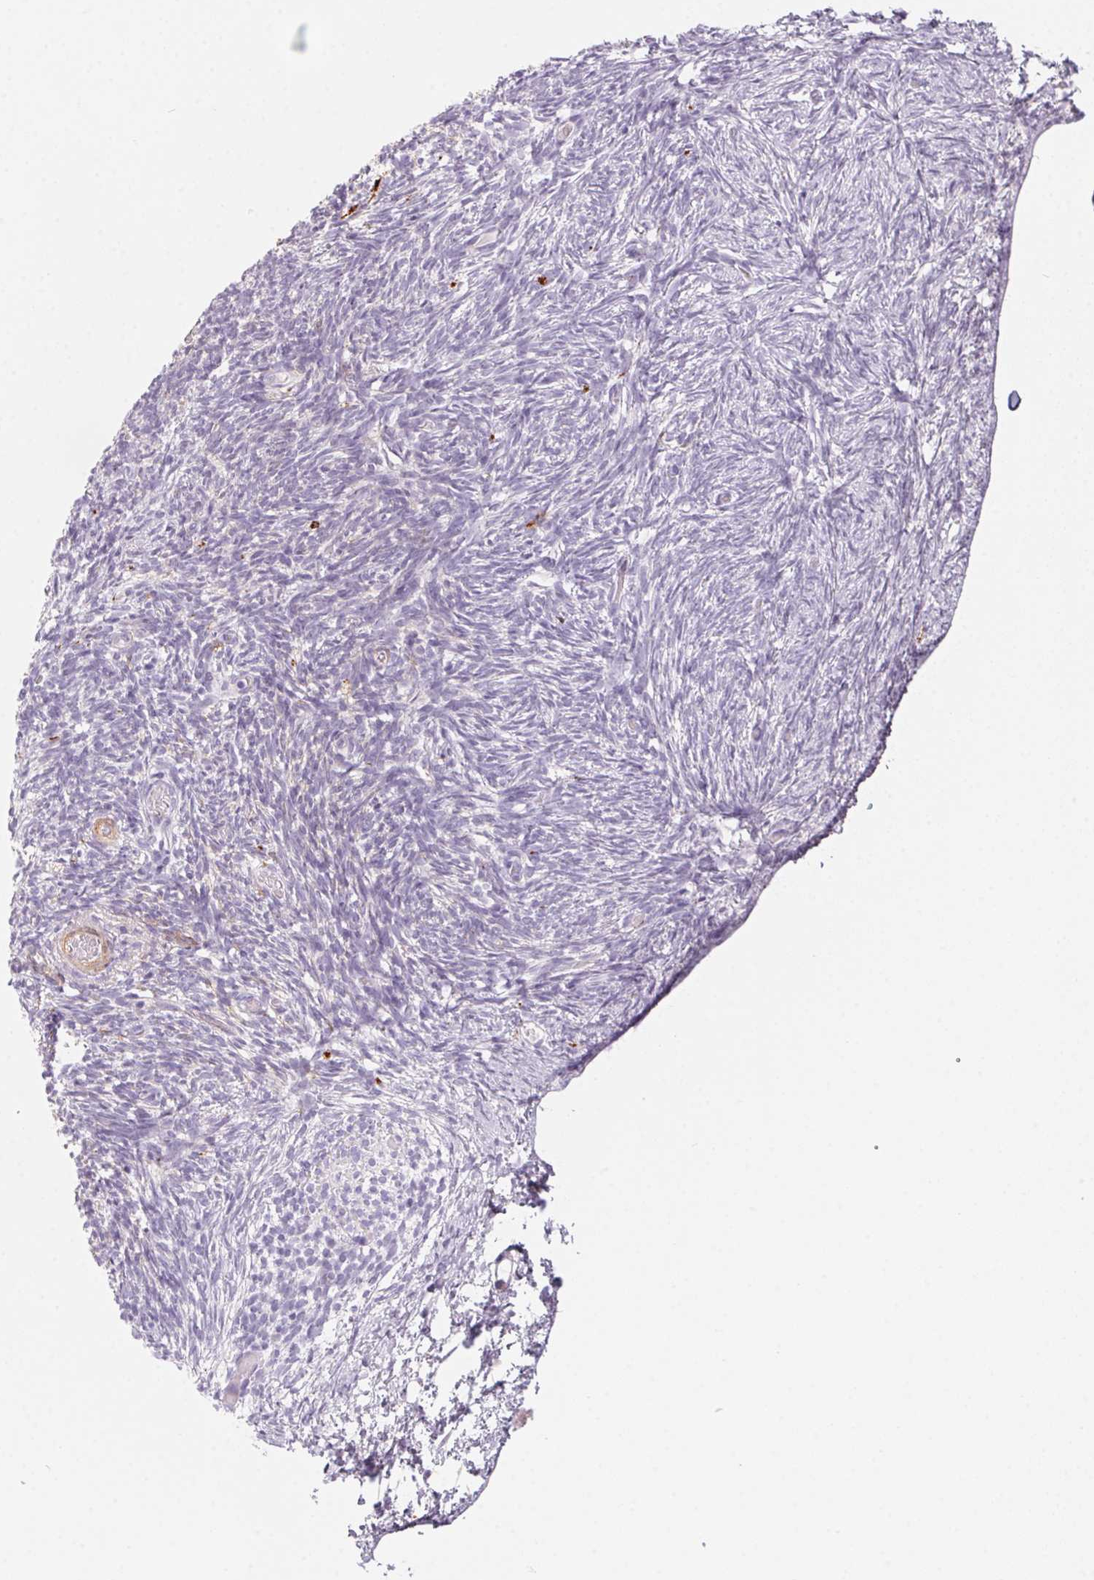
{"staining": {"intensity": "negative", "quantity": "none", "location": "none"}, "tissue": "ovary", "cell_type": "Follicle cells", "image_type": "normal", "snomed": [{"axis": "morphology", "description": "Normal tissue, NOS"}, {"axis": "topography", "description": "Ovary"}], "caption": "Immunohistochemistry (IHC) image of unremarkable human ovary stained for a protein (brown), which reveals no positivity in follicle cells.", "gene": "PRPH", "patient": {"sex": "female", "age": 39}}